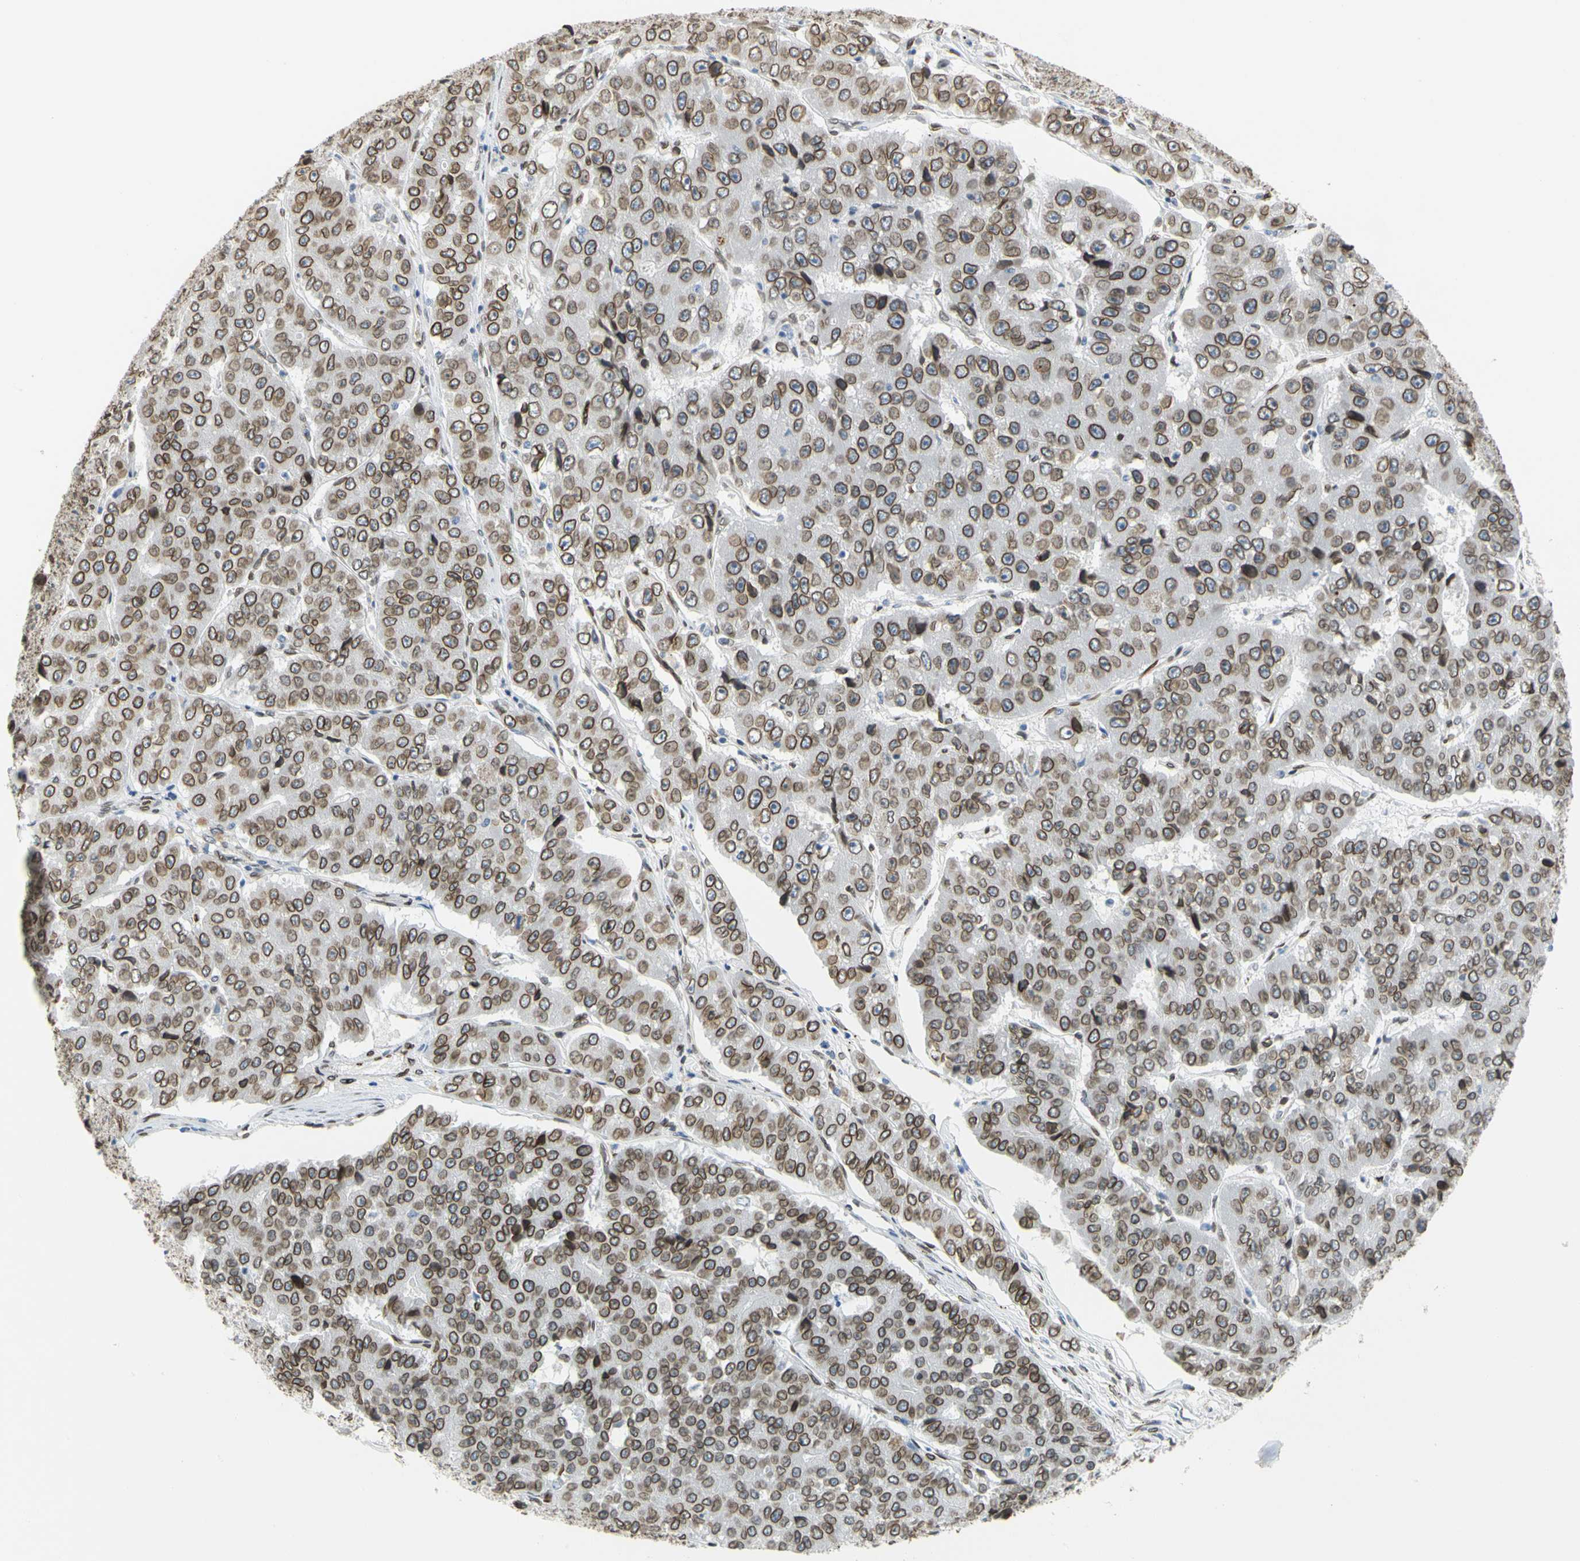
{"staining": {"intensity": "moderate", "quantity": ">75%", "location": "cytoplasmic/membranous,nuclear"}, "tissue": "pancreatic cancer", "cell_type": "Tumor cells", "image_type": "cancer", "snomed": [{"axis": "morphology", "description": "Adenocarcinoma, NOS"}, {"axis": "topography", "description": "Pancreas"}], "caption": "Immunohistochemical staining of human pancreatic cancer (adenocarcinoma) displays medium levels of moderate cytoplasmic/membranous and nuclear staining in approximately >75% of tumor cells.", "gene": "SUN1", "patient": {"sex": "male", "age": 50}}